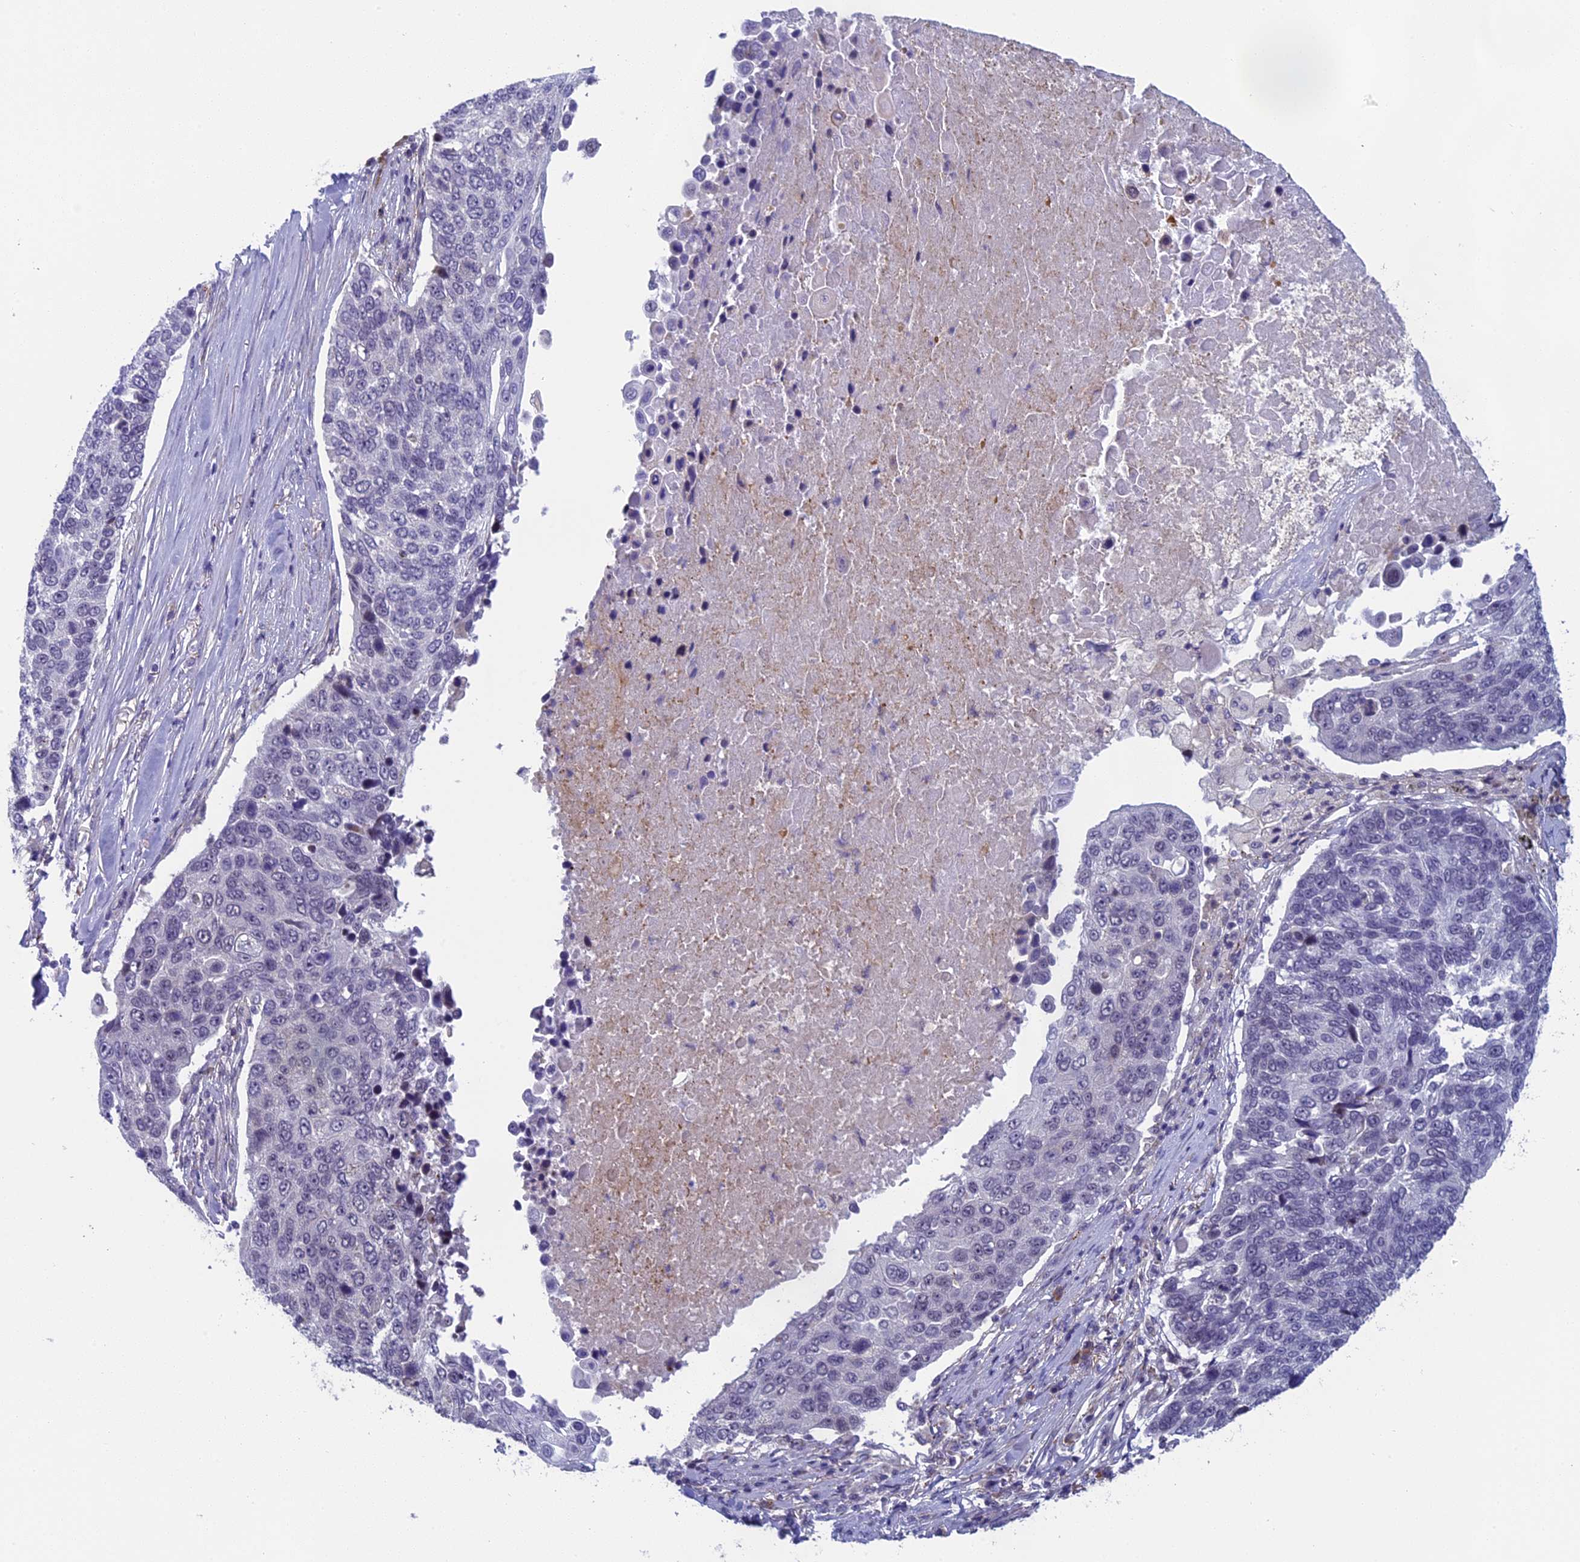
{"staining": {"intensity": "negative", "quantity": "none", "location": "none"}, "tissue": "lung cancer", "cell_type": "Tumor cells", "image_type": "cancer", "snomed": [{"axis": "morphology", "description": "Squamous cell carcinoma, NOS"}, {"axis": "topography", "description": "Lung"}], "caption": "Tumor cells show no significant expression in lung cancer (squamous cell carcinoma). Brightfield microscopy of IHC stained with DAB (3,3'-diaminobenzidine) (brown) and hematoxylin (blue), captured at high magnification.", "gene": "CNEP1R1", "patient": {"sex": "male", "age": 66}}